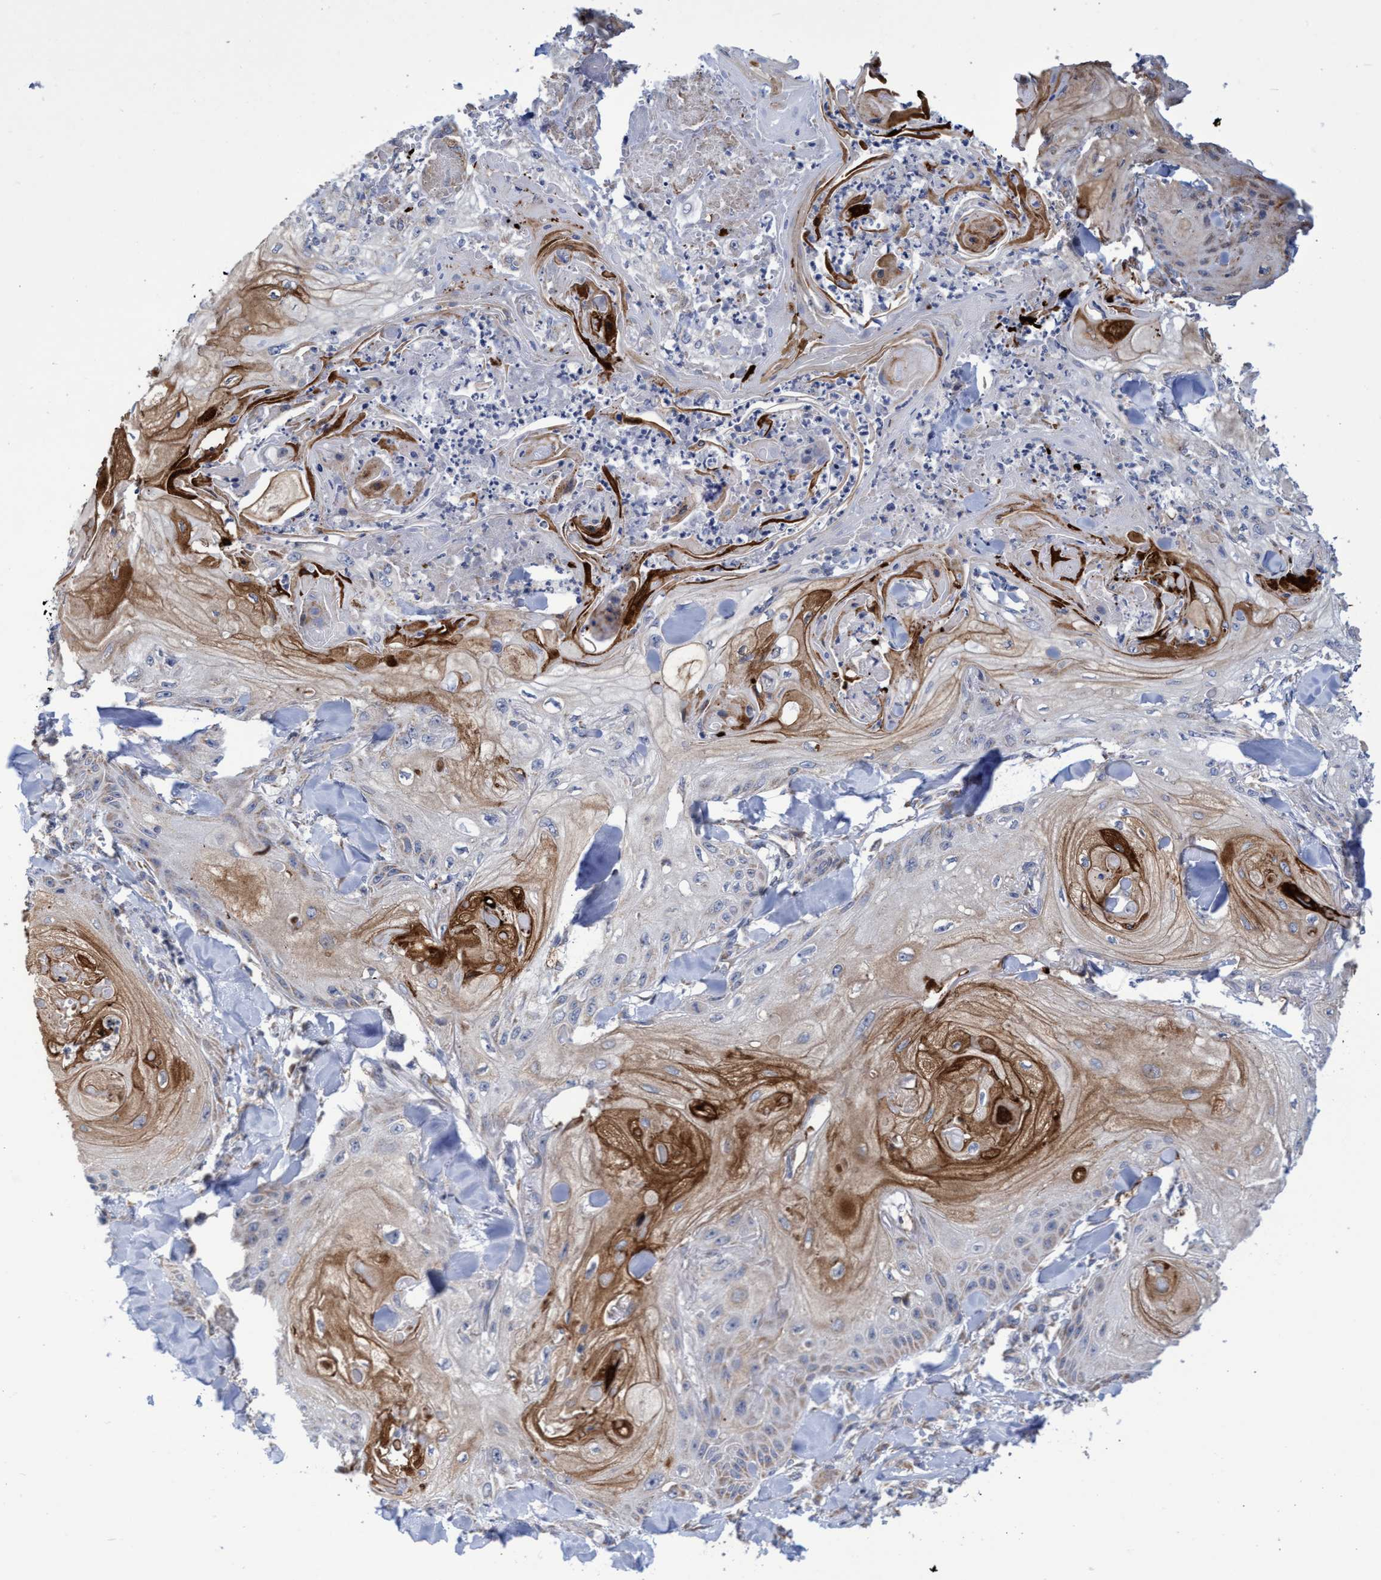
{"staining": {"intensity": "strong", "quantity": "<25%", "location": "cytoplasmic/membranous"}, "tissue": "skin cancer", "cell_type": "Tumor cells", "image_type": "cancer", "snomed": [{"axis": "morphology", "description": "Squamous cell carcinoma, NOS"}, {"axis": "topography", "description": "Skin"}], "caption": "DAB immunohistochemical staining of skin squamous cell carcinoma reveals strong cytoplasmic/membranous protein staining in about <25% of tumor cells.", "gene": "NAT16", "patient": {"sex": "male", "age": 74}}